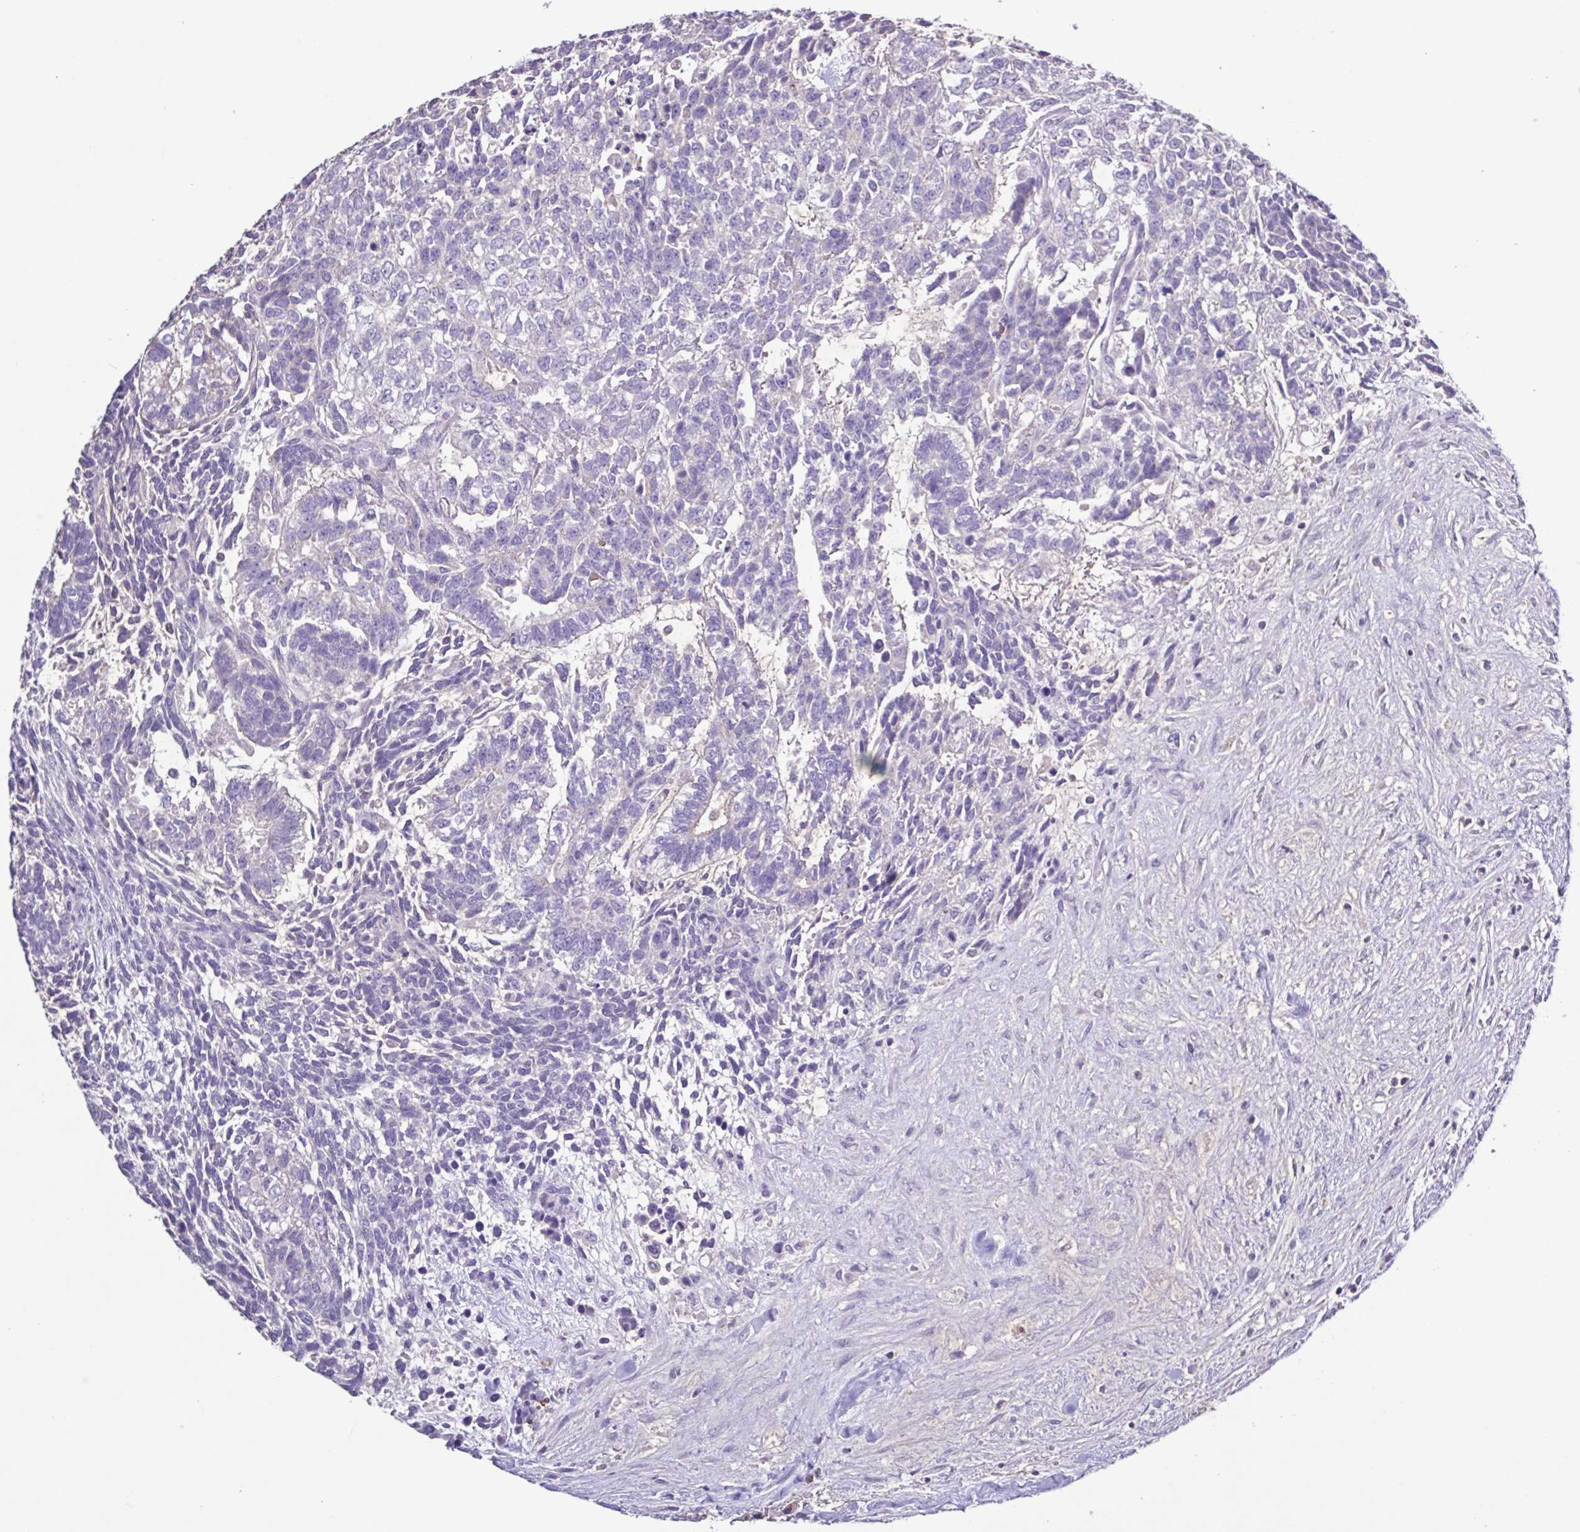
{"staining": {"intensity": "negative", "quantity": "none", "location": "none"}, "tissue": "testis cancer", "cell_type": "Tumor cells", "image_type": "cancer", "snomed": [{"axis": "morphology", "description": "Carcinoma, Embryonal, NOS"}, {"axis": "topography", "description": "Testis"}], "caption": "Tumor cells are negative for brown protein staining in testis embryonal carcinoma.", "gene": "PLA2G4E", "patient": {"sex": "male", "age": 23}}